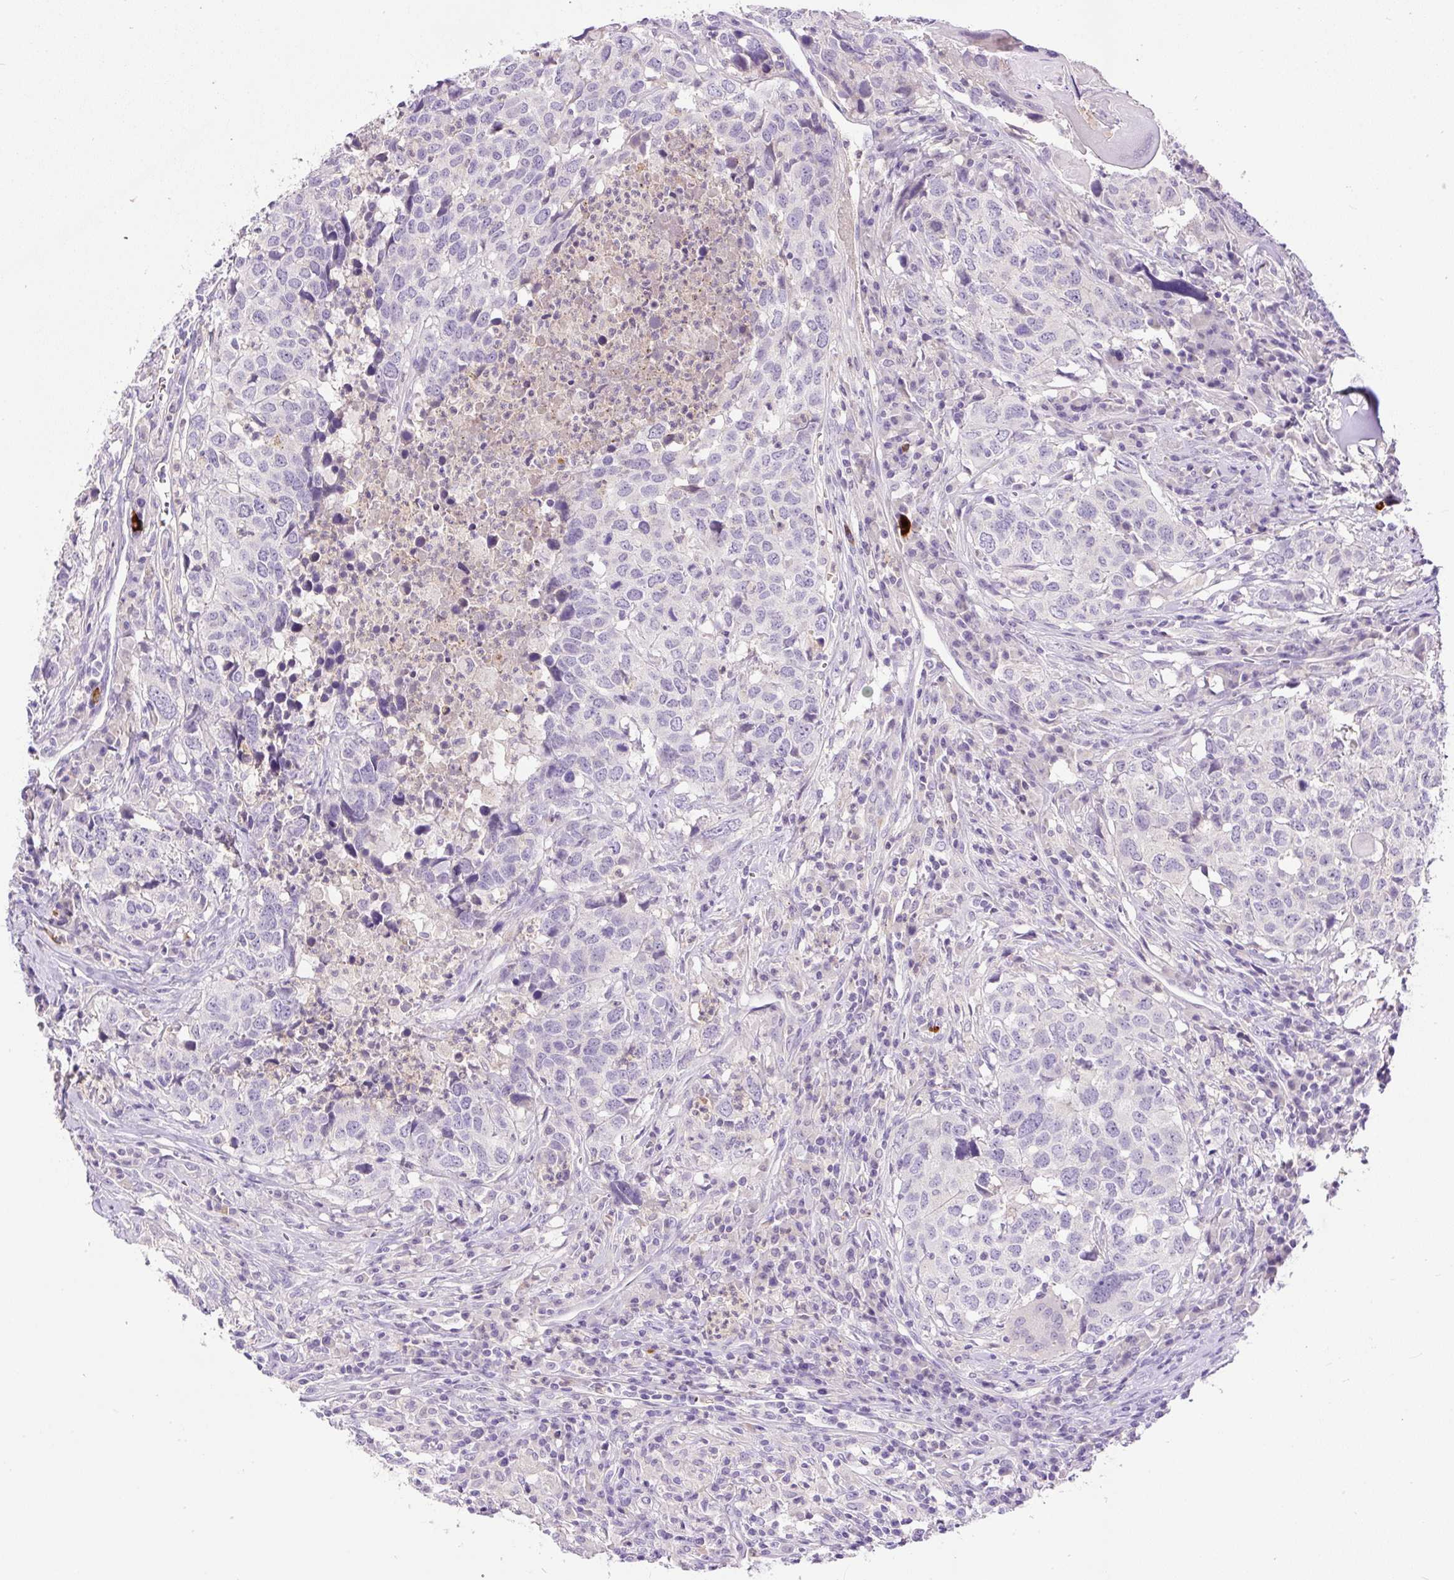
{"staining": {"intensity": "negative", "quantity": "none", "location": "none"}, "tissue": "head and neck cancer", "cell_type": "Tumor cells", "image_type": "cancer", "snomed": [{"axis": "morphology", "description": "Normal tissue, NOS"}, {"axis": "morphology", "description": "Squamous cell carcinoma, NOS"}, {"axis": "topography", "description": "Skeletal muscle"}, {"axis": "topography", "description": "Vascular tissue"}, {"axis": "topography", "description": "Peripheral nerve tissue"}, {"axis": "topography", "description": "Head-Neck"}], "caption": "High magnification brightfield microscopy of squamous cell carcinoma (head and neck) stained with DAB (3,3'-diaminobenzidine) (brown) and counterstained with hematoxylin (blue): tumor cells show no significant expression.", "gene": "LHFPL5", "patient": {"sex": "male", "age": 66}}